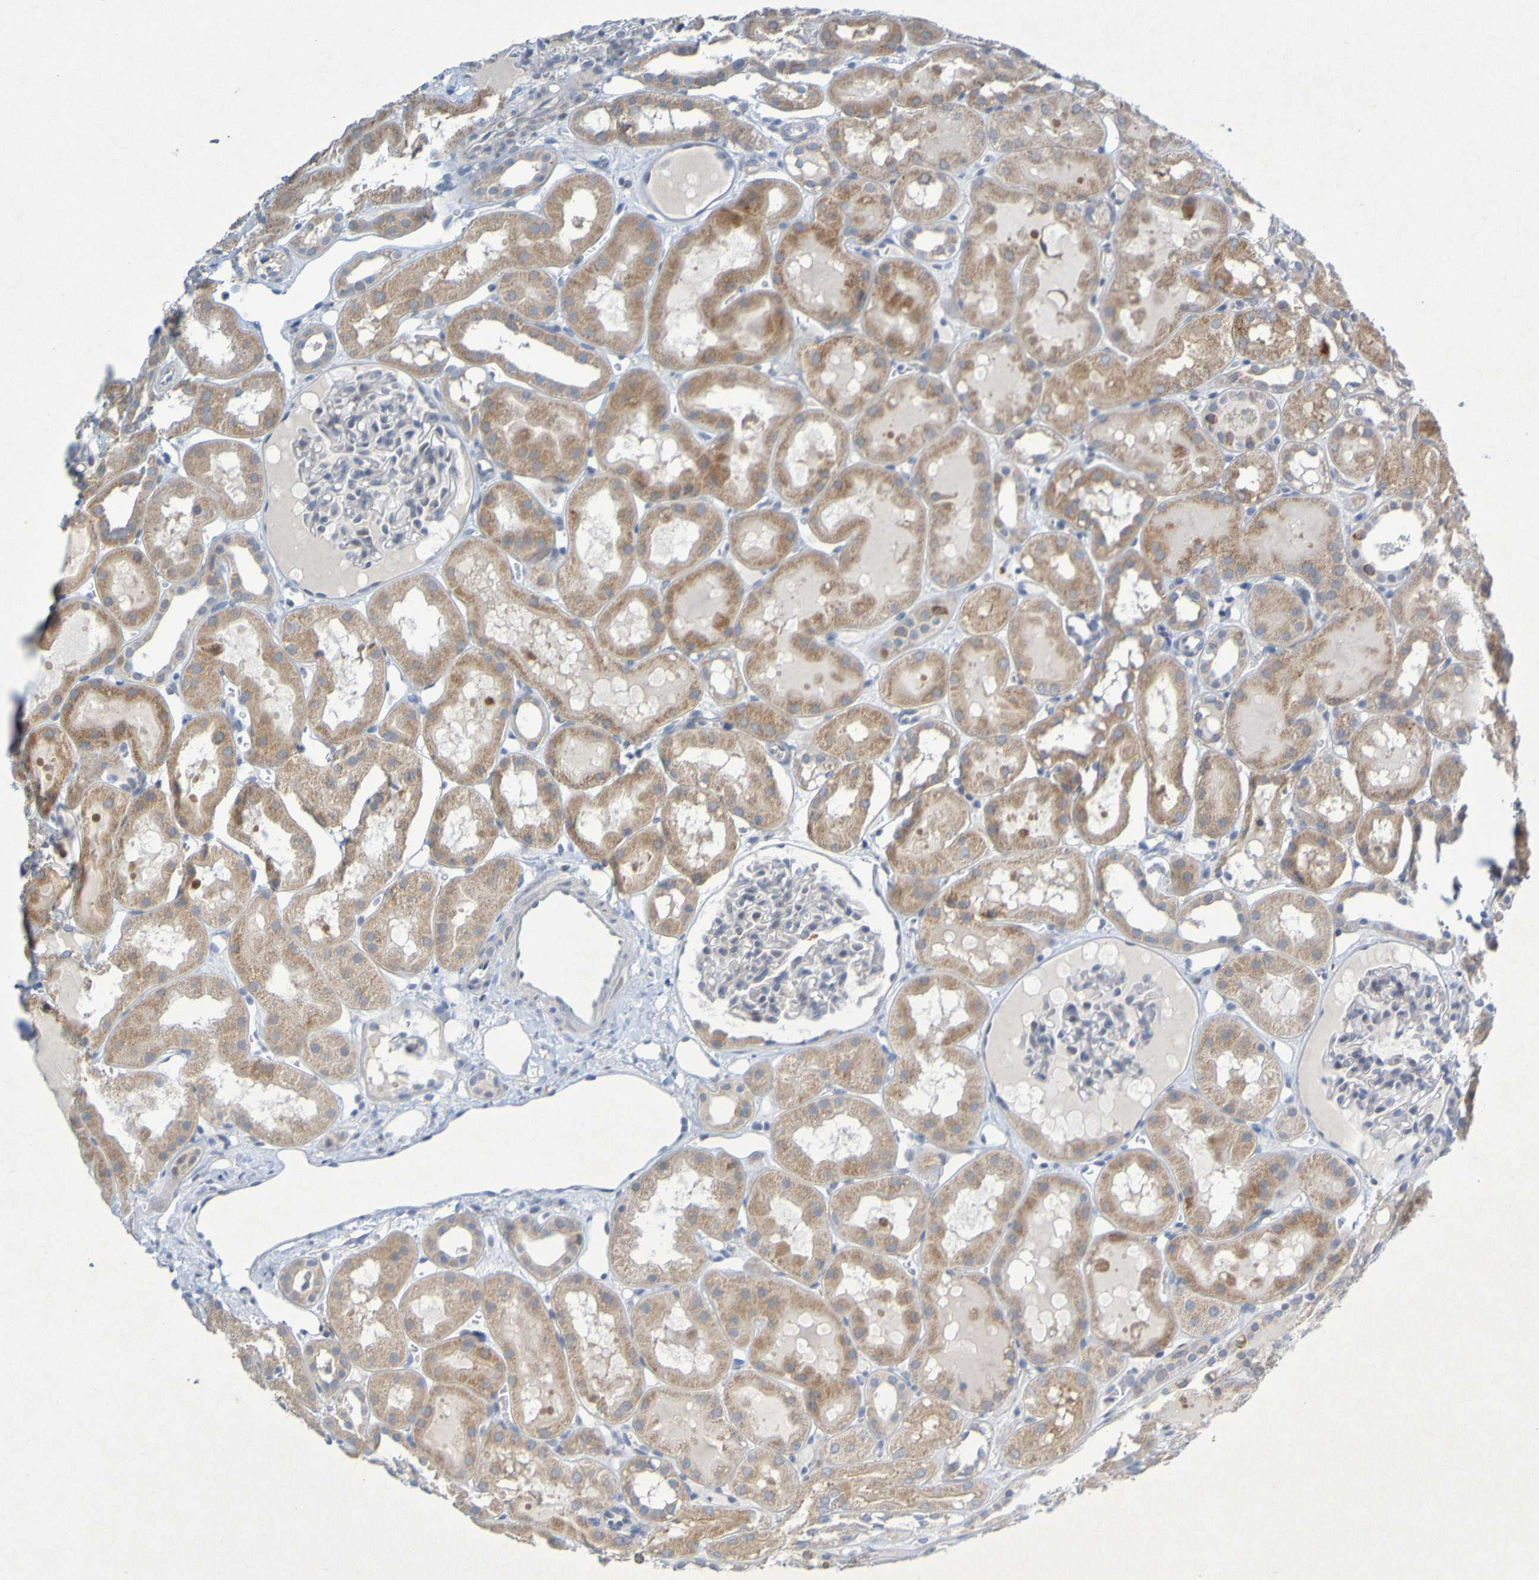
{"staining": {"intensity": "negative", "quantity": "none", "location": "none"}, "tissue": "kidney", "cell_type": "Cells in glomeruli", "image_type": "normal", "snomed": [{"axis": "morphology", "description": "Normal tissue, NOS"}, {"axis": "topography", "description": "Kidney"}, {"axis": "topography", "description": "Urinary bladder"}], "caption": "A high-resolution micrograph shows immunohistochemistry (IHC) staining of unremarkable kidney, which shows no significant positivity in cells in glomeruli.", "gene": "LILRB5", "patient": {"sex": "male", "age": 16}}